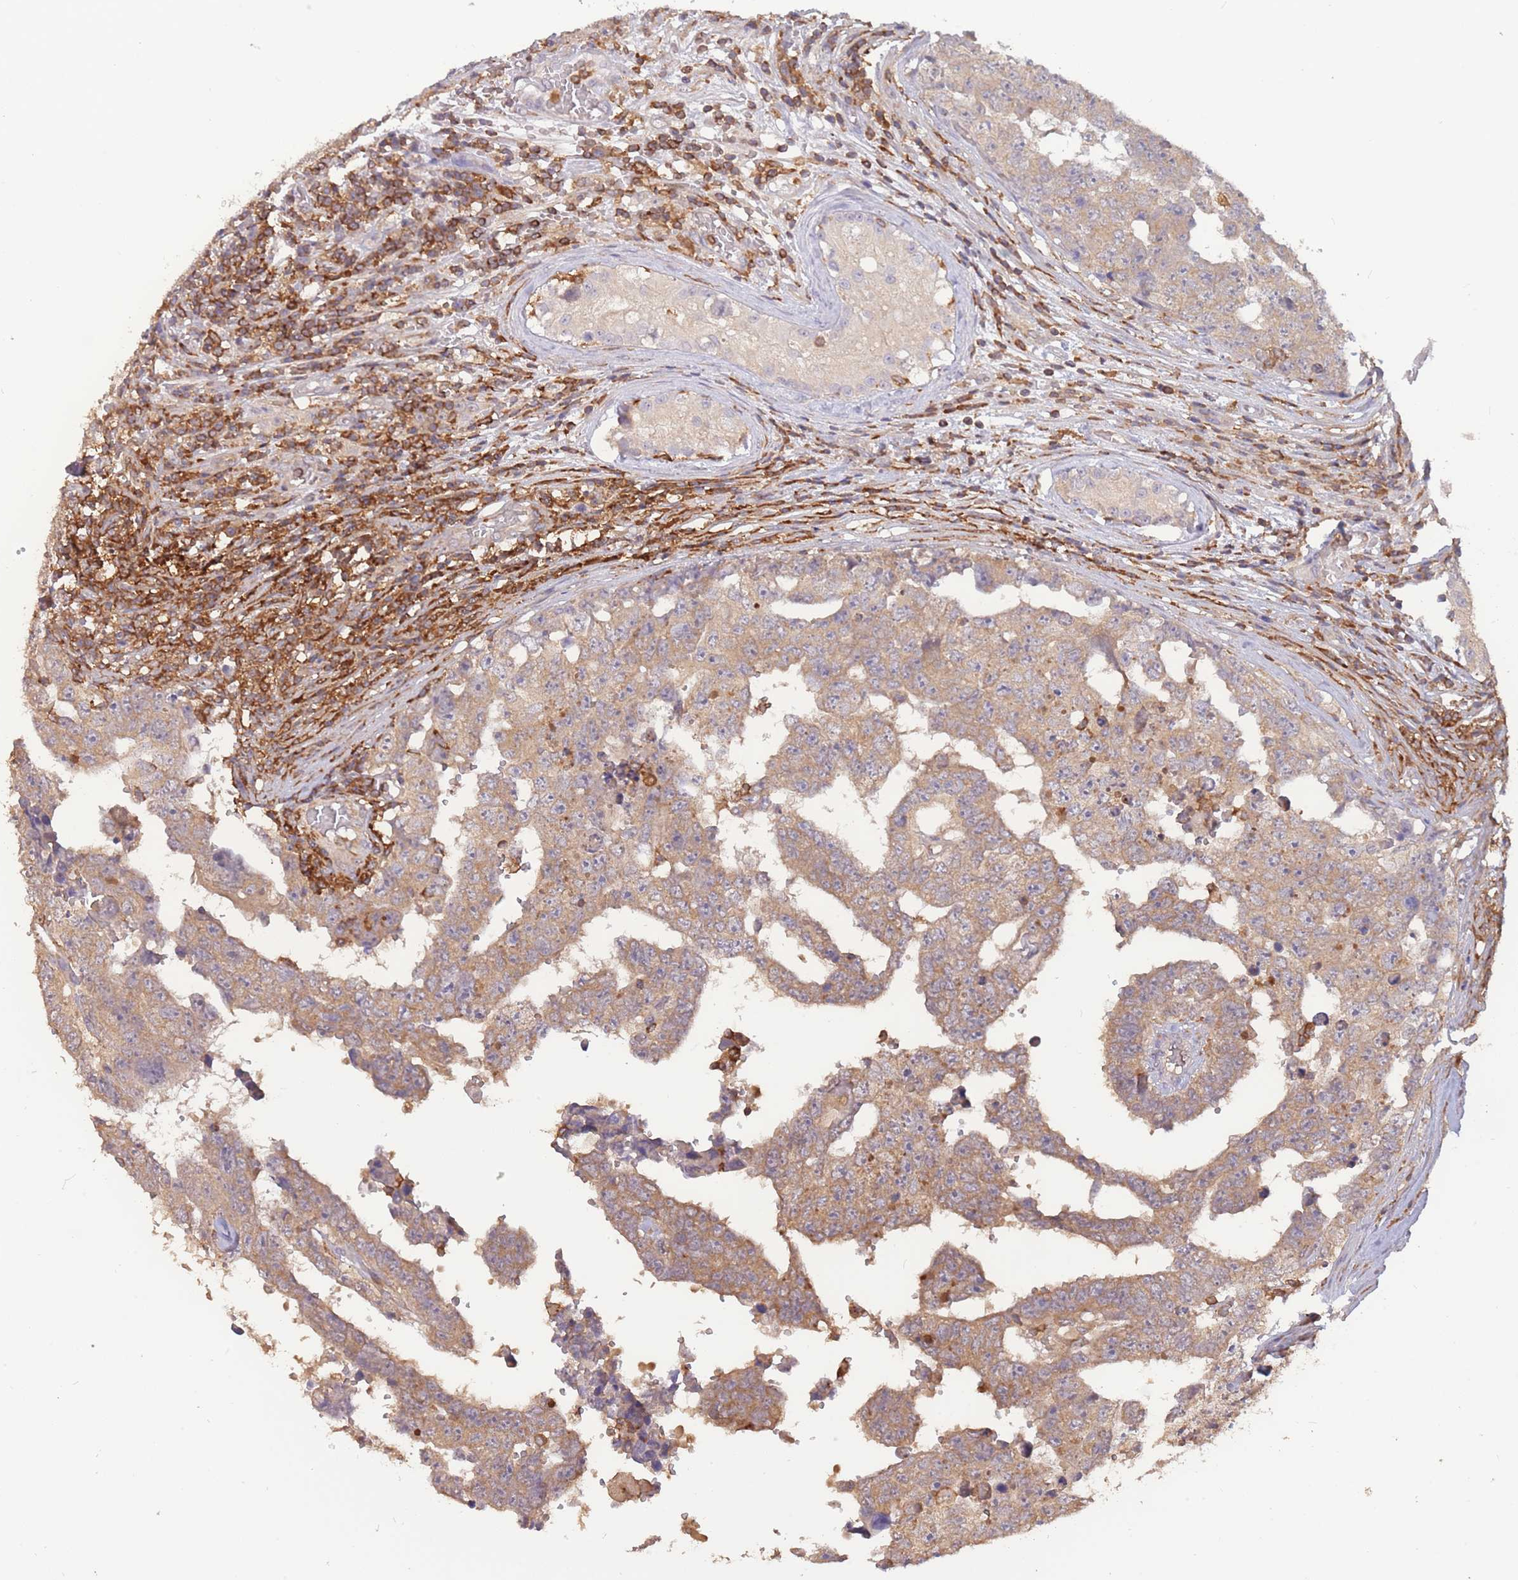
{"staining": {"intensity": "weak", "quantity": ">75%", "location": "cytoplasmic/membranous"}, "tissue": "testis cancer", "cell_type": "Tumor cells", "image_type": "cancer", "snomed": [{"axis": "morphology", "description": "Normal tissue, NOS"}, {"axis": "morphology", "description": "Carcinoma, Embryonal, NOS"}, {"axis": "topography", "description": "Testis"}, {"axis": "topography", "description": "Epididymis"}], "caption": "Brown immunohistochemical staining in testis cancer shows weak cytoplasmic/membranous staining in approximately >75% of tumor cells. Ihc stains the protein in brown and the nuclei are stained blue.", "gene": "GMIP", "patient": {"sex": "male", "age": 25}}